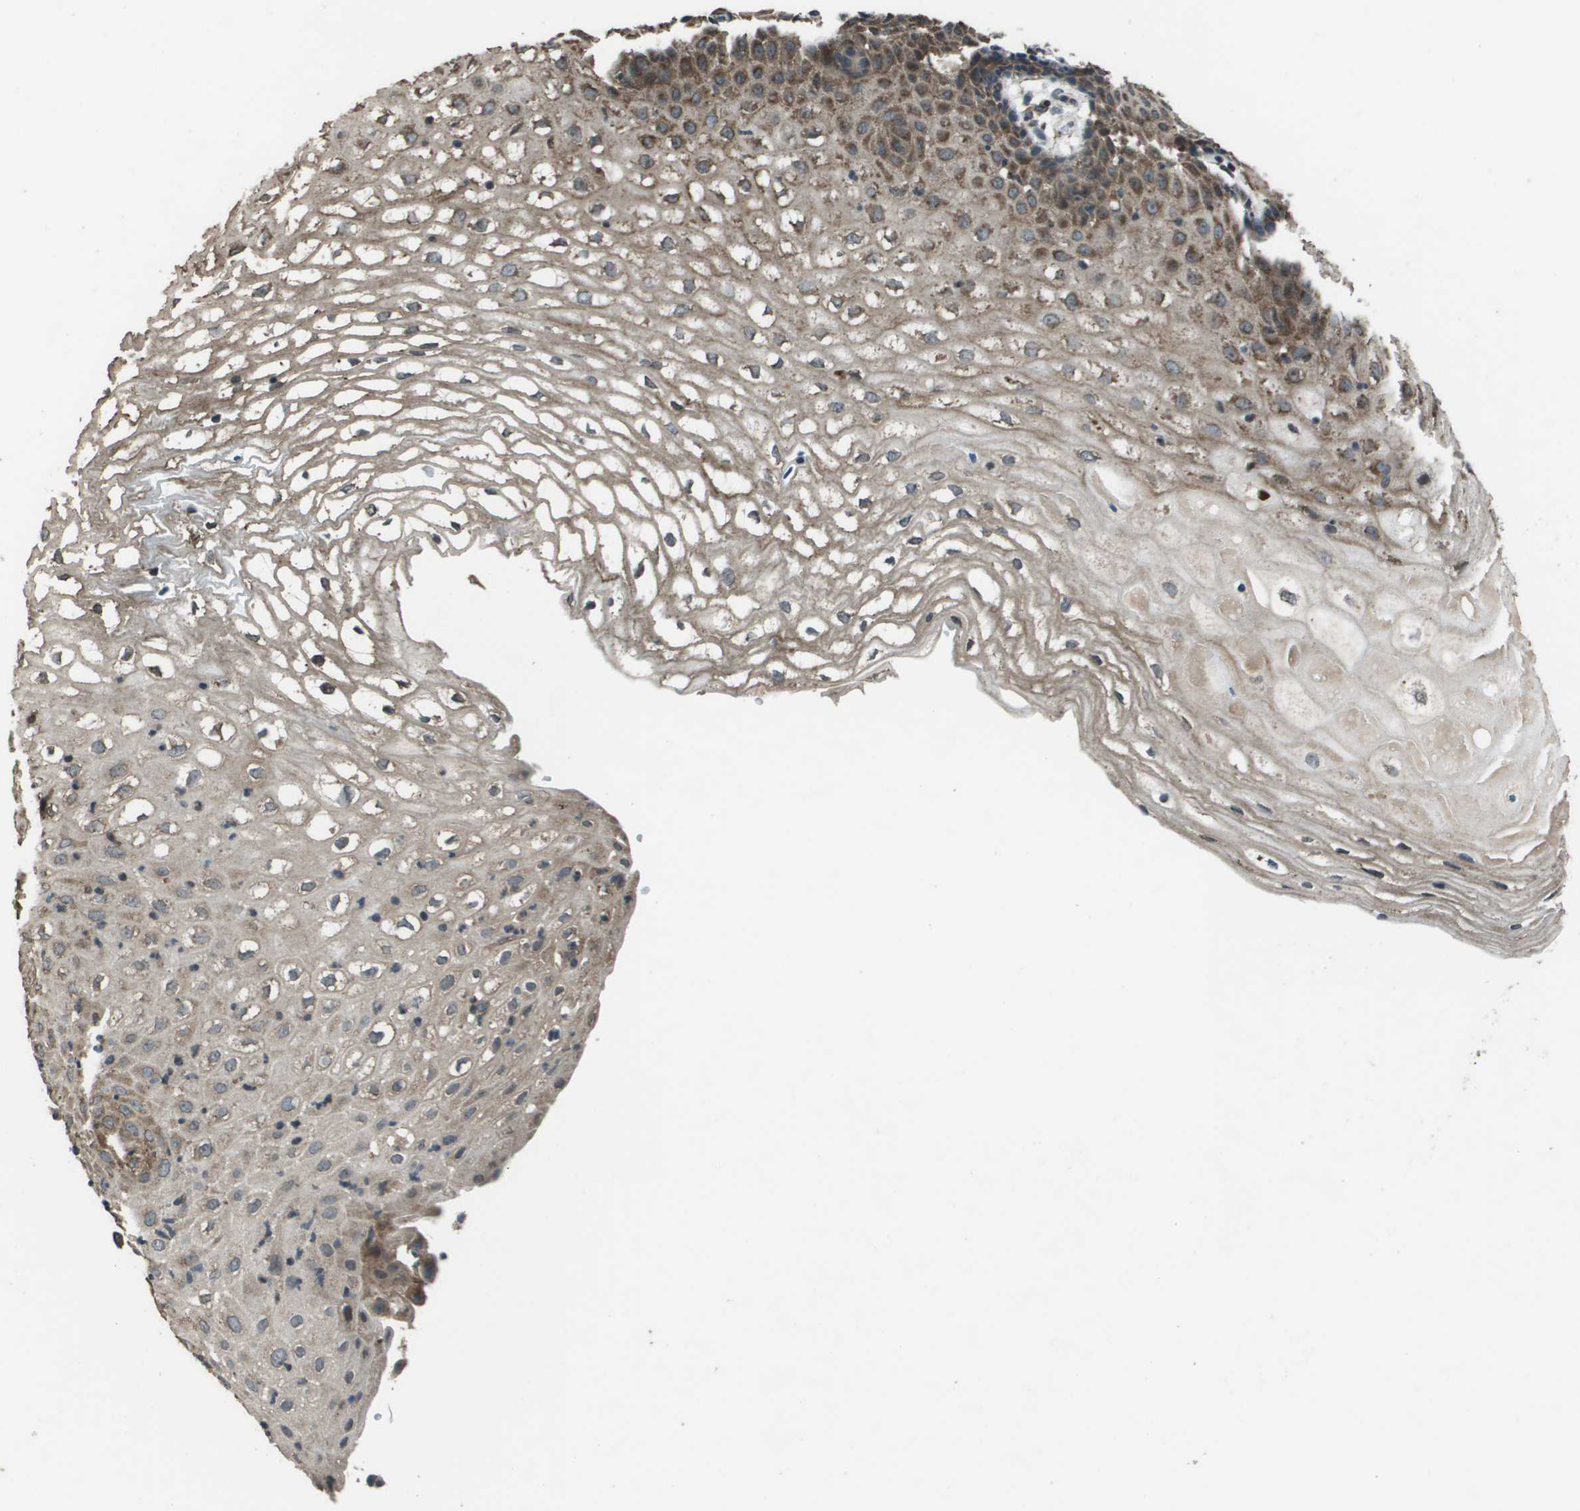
{"staining": {"intensity": "moderate", "quantity": "25%-75%", "location": "cytoplasmic/membranous"}, "tissue": "cervical cancer", "cell_type": "Tumor cells", "image_type": "cancer", "snomed": [{"axis": "morphology", "description": "Squamous cell carcinoma, NOS"}, {"axis": "topography", "description": "Cervix"}], "caption": "Immunohistochemical staining of human squamous cell carcinoma (cervical) exhibits moderate cytoplasmic/membranous protein positivity in about 25%-75% of tumor cells. The protein is stained brown, and the nuclei are stained in blue (DAB IHC with brightfield microscopy, high magnification).", "gene": "GOSR2", "patient": {"sex": "female", "age": 32}}